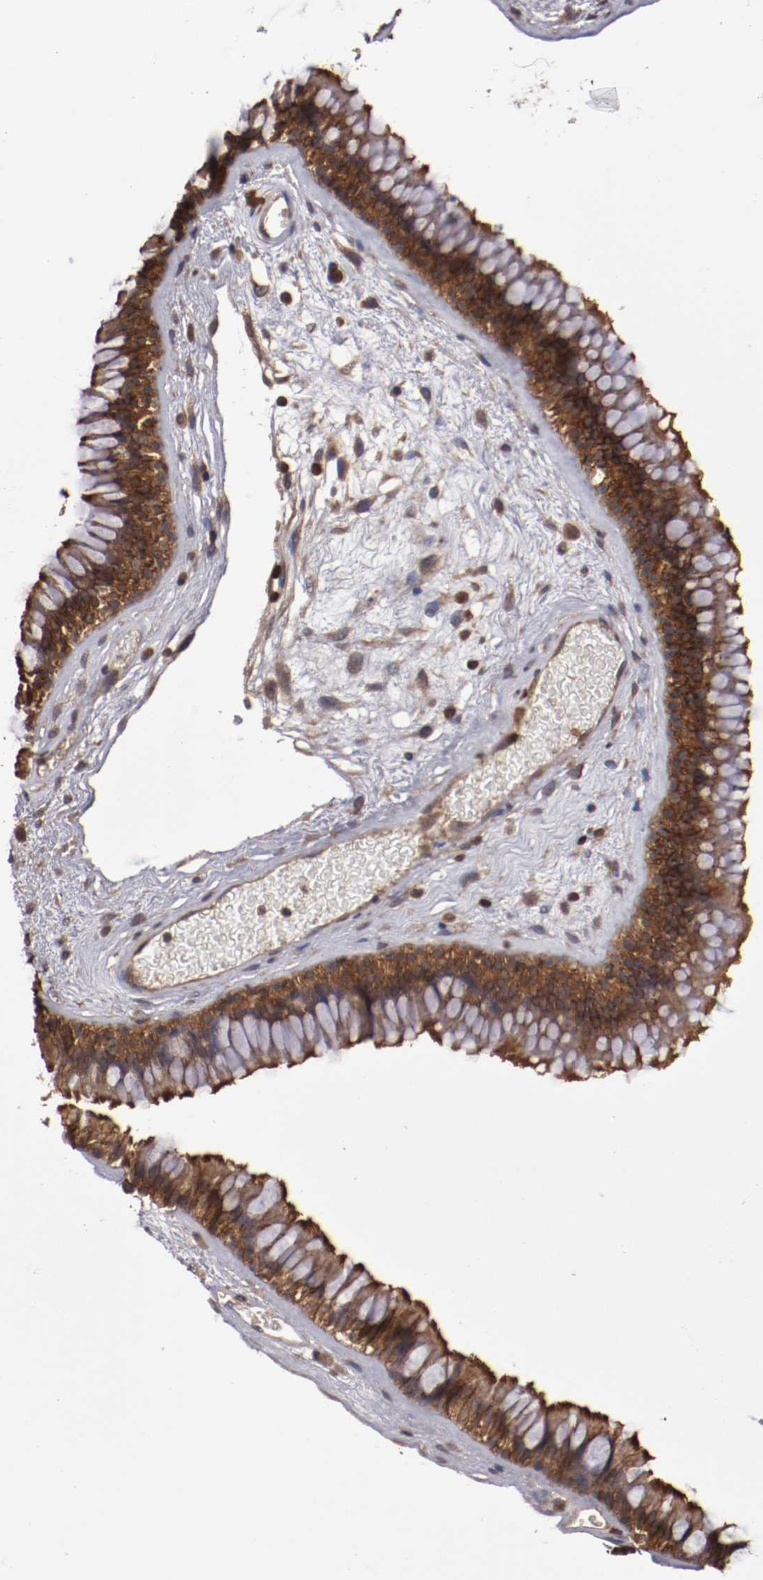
{"staining": {"intensity": "moderate", "quantity": ">75%", "location": "cytoplasmic/membranous"}, "tissue": "nasopharynx", "cell_type": "Respiratory epithelial cells", "image_type": "normal", "snomed": [{"axis": "morphology", "description": "Normal tissue, NOS"}, {"axis": "morphology", "description": "Inflammation, NOS"}, {"axis": "topography", "description": "Nasopharynx"}], "caption": "Nasopharynx stained for a protein (brown) reveals moderate cytoplasmic/membranous positive expression in approximately >75% of respiratory epithelial cells.", "gene": "RPS6KA6", "patient": {"sex": "male", "age": 48}}